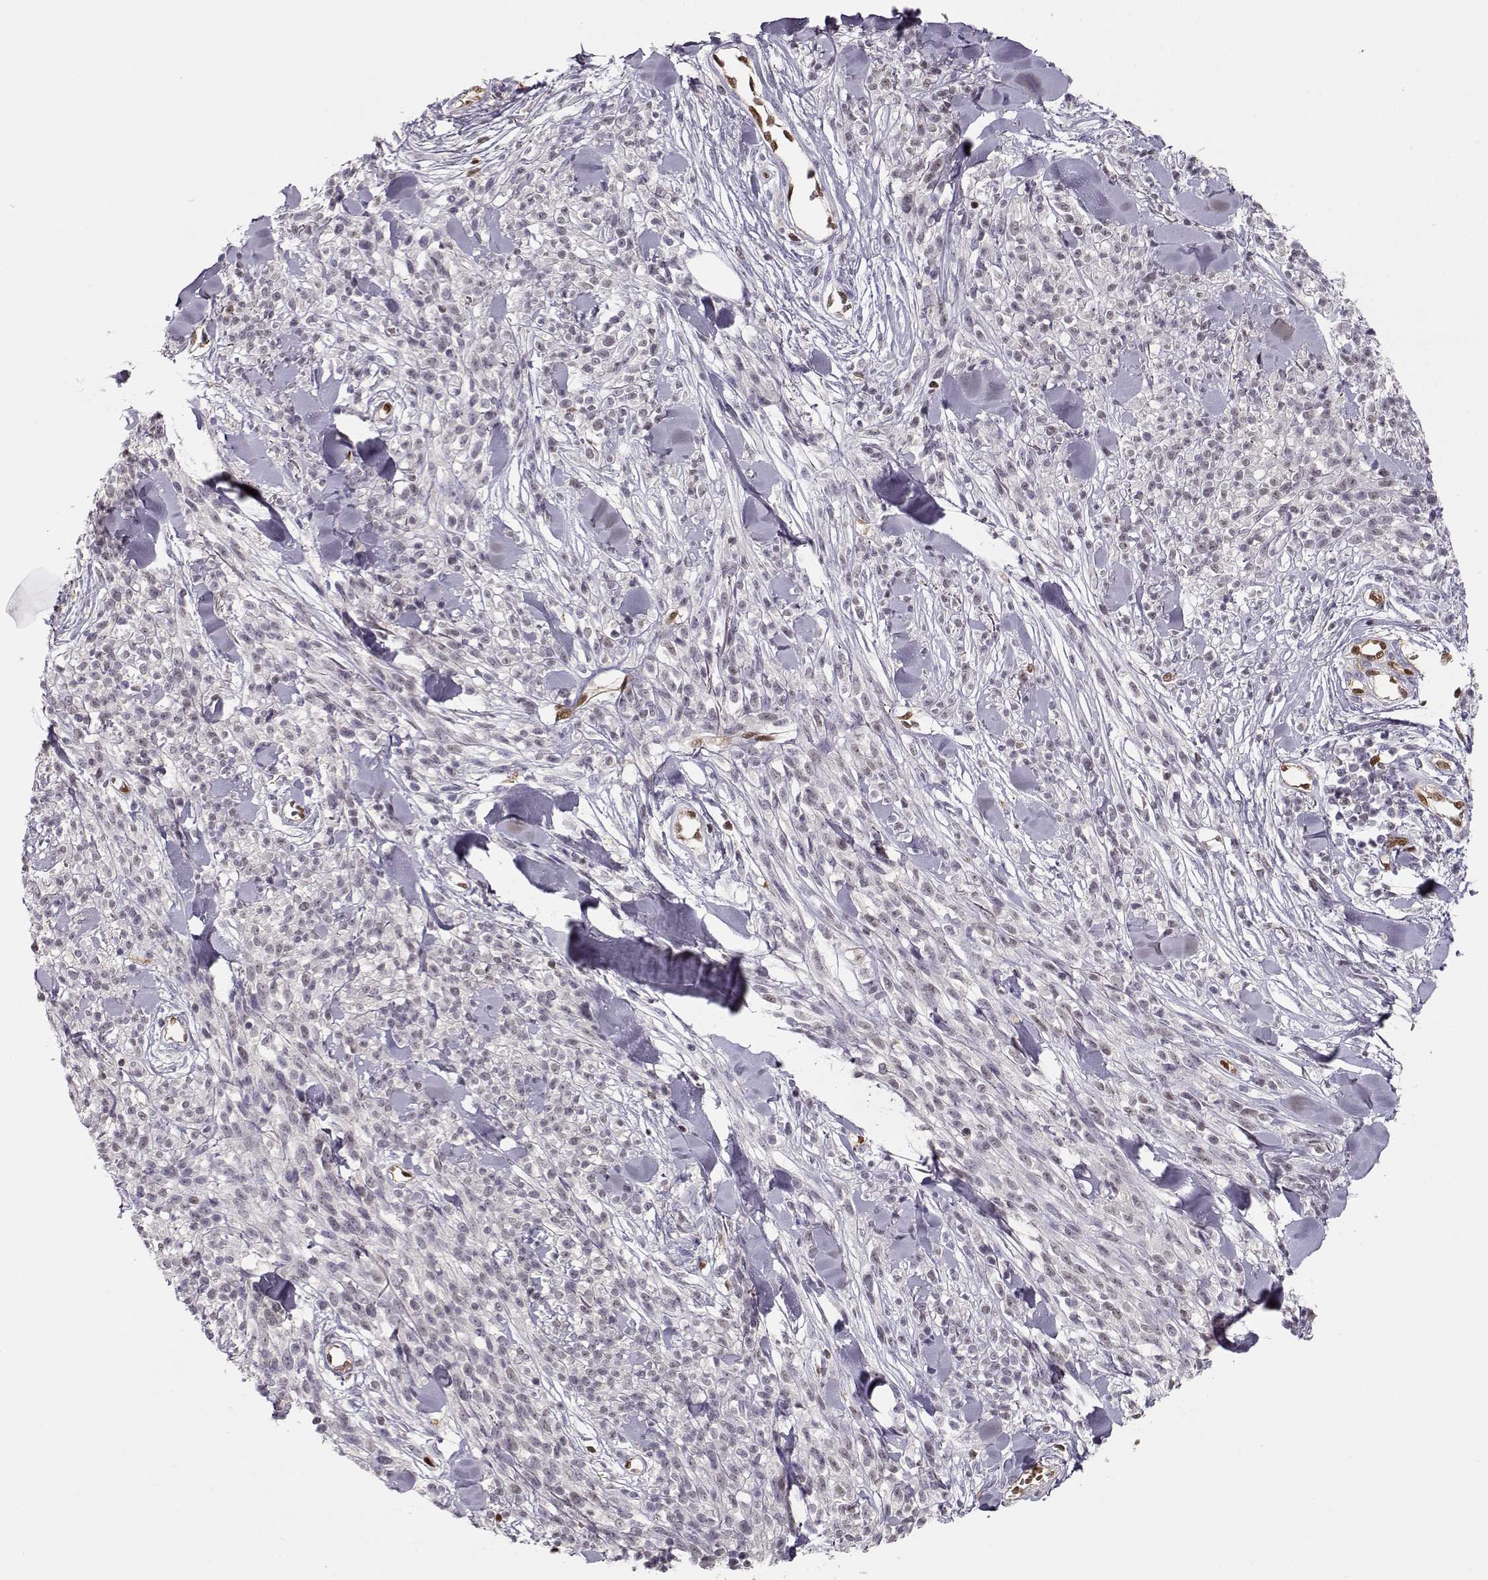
{"staining": {"intensity": "negative", "quantity": "none", "location": "none"}, "tissue": "melanoma", "cell_type": "Tumor cells", "image_type": "cancer", "snomed": [{"axis": "morphology", "description": "Malignant melanoma, NOS"}, {"axis": "topography", "description": "Skin"}, {"axis": "topography", "description": "Skin of trunk"}], "caption": "High magnification brightfield microscopy of malignant melanoma stained with DAB (brown) and counterstained with hematoxylin (blue): tumor cells show no significant positivity.", "gene": "PNP", "patient": {"sex": "male", "age": 74}}